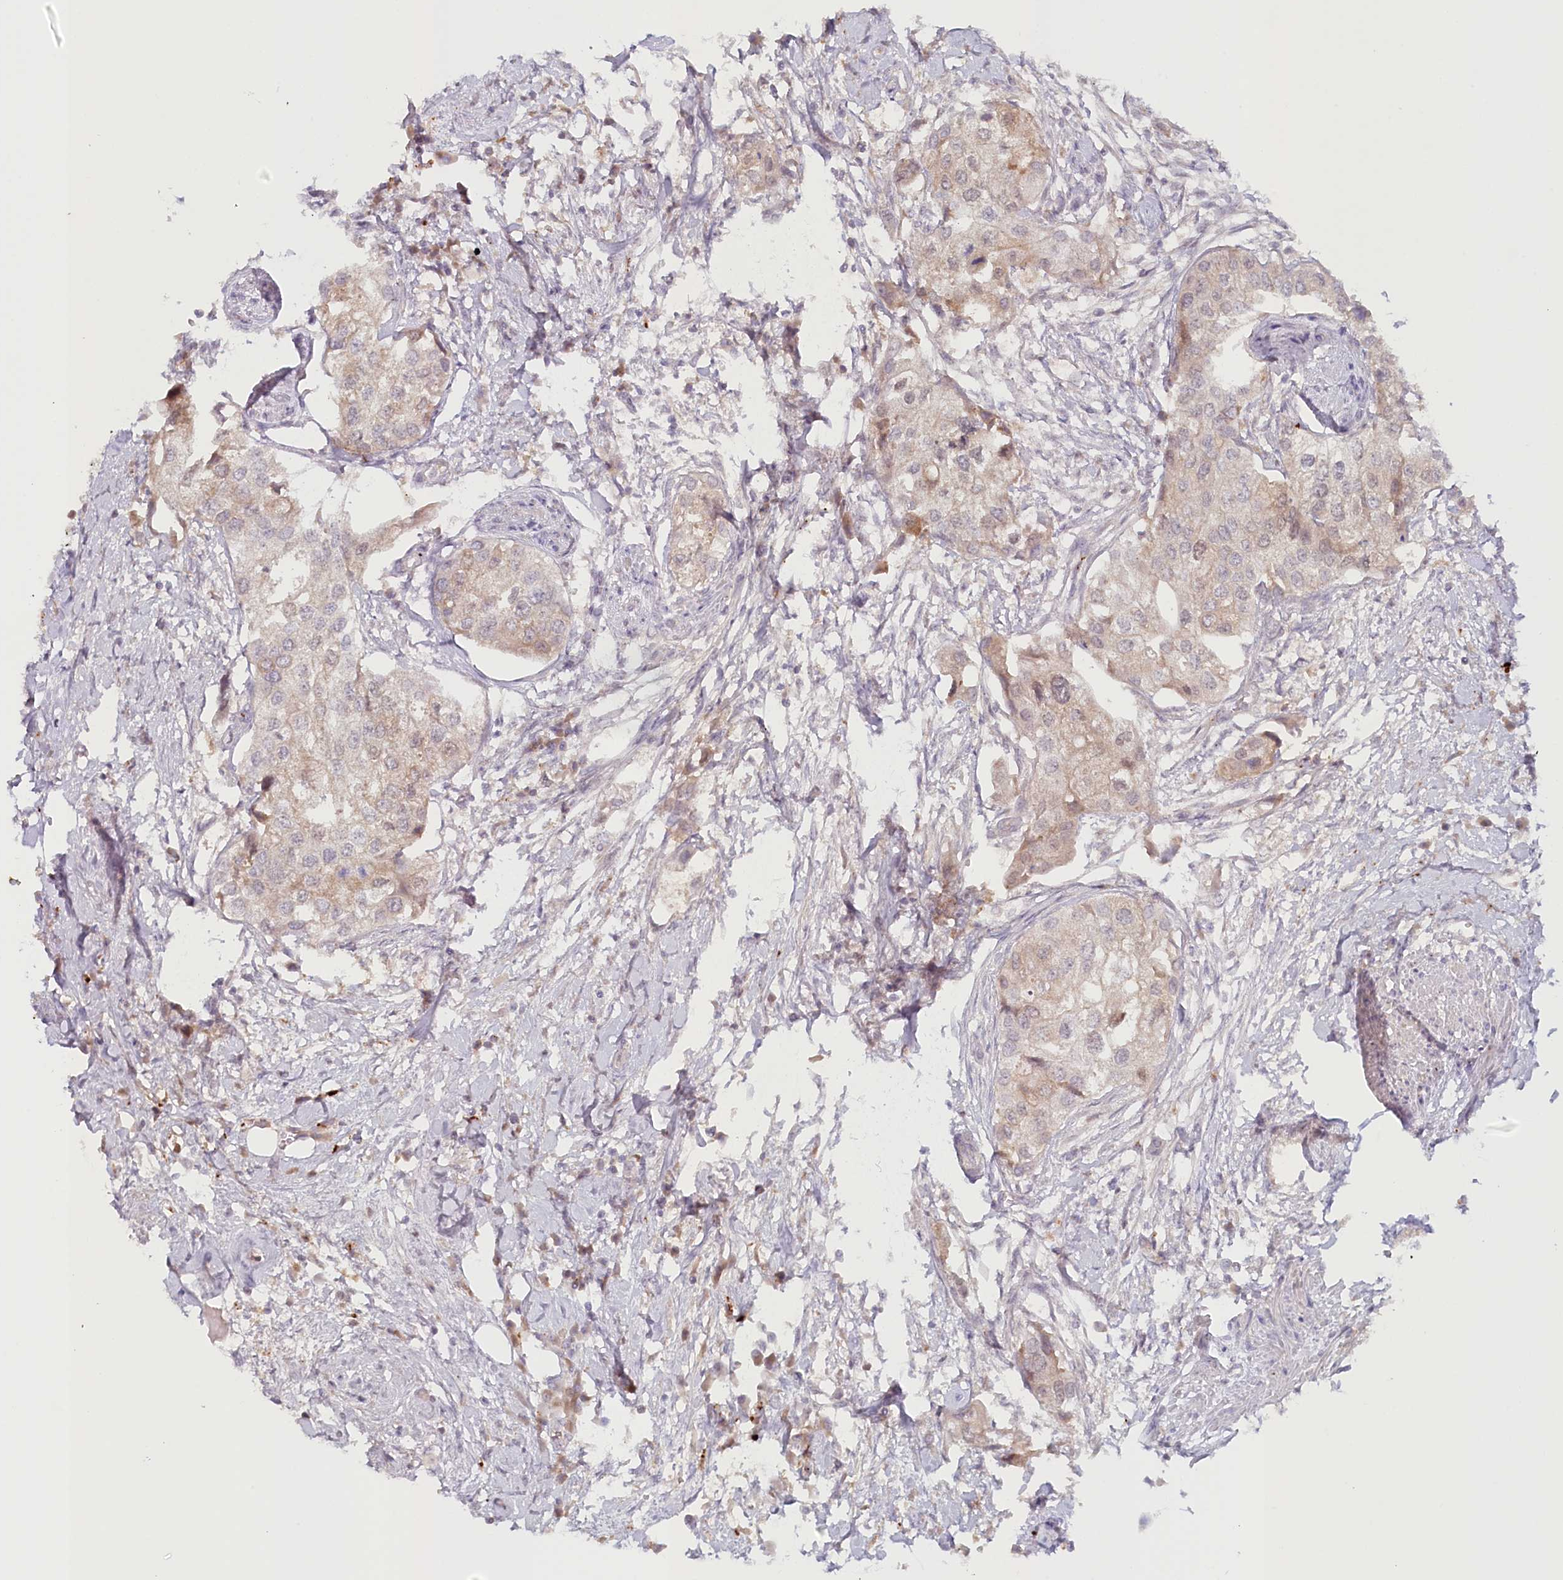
{"staining": {"intensity": "weak", "quantity": "<25%", "location": "cytoplasmic/membranous,nuclear"}, "tissue": "urothelial cancer", "cell_type": "Tumor cells", "image_type": "cancer", "snomed": [{"axis": "morphology", "description": "Urothelial carcinoma, High grade"}, {"axis": "topography", "description": "Urinary bladder"}], "caption": "An immunohistochemistry photomicrograph of urothelial cancer is shown. There is no staining in tumor cells of urothelial cancer.", "gene": "PSAPL1", "patient": {"sex": "male", "age": 64}}